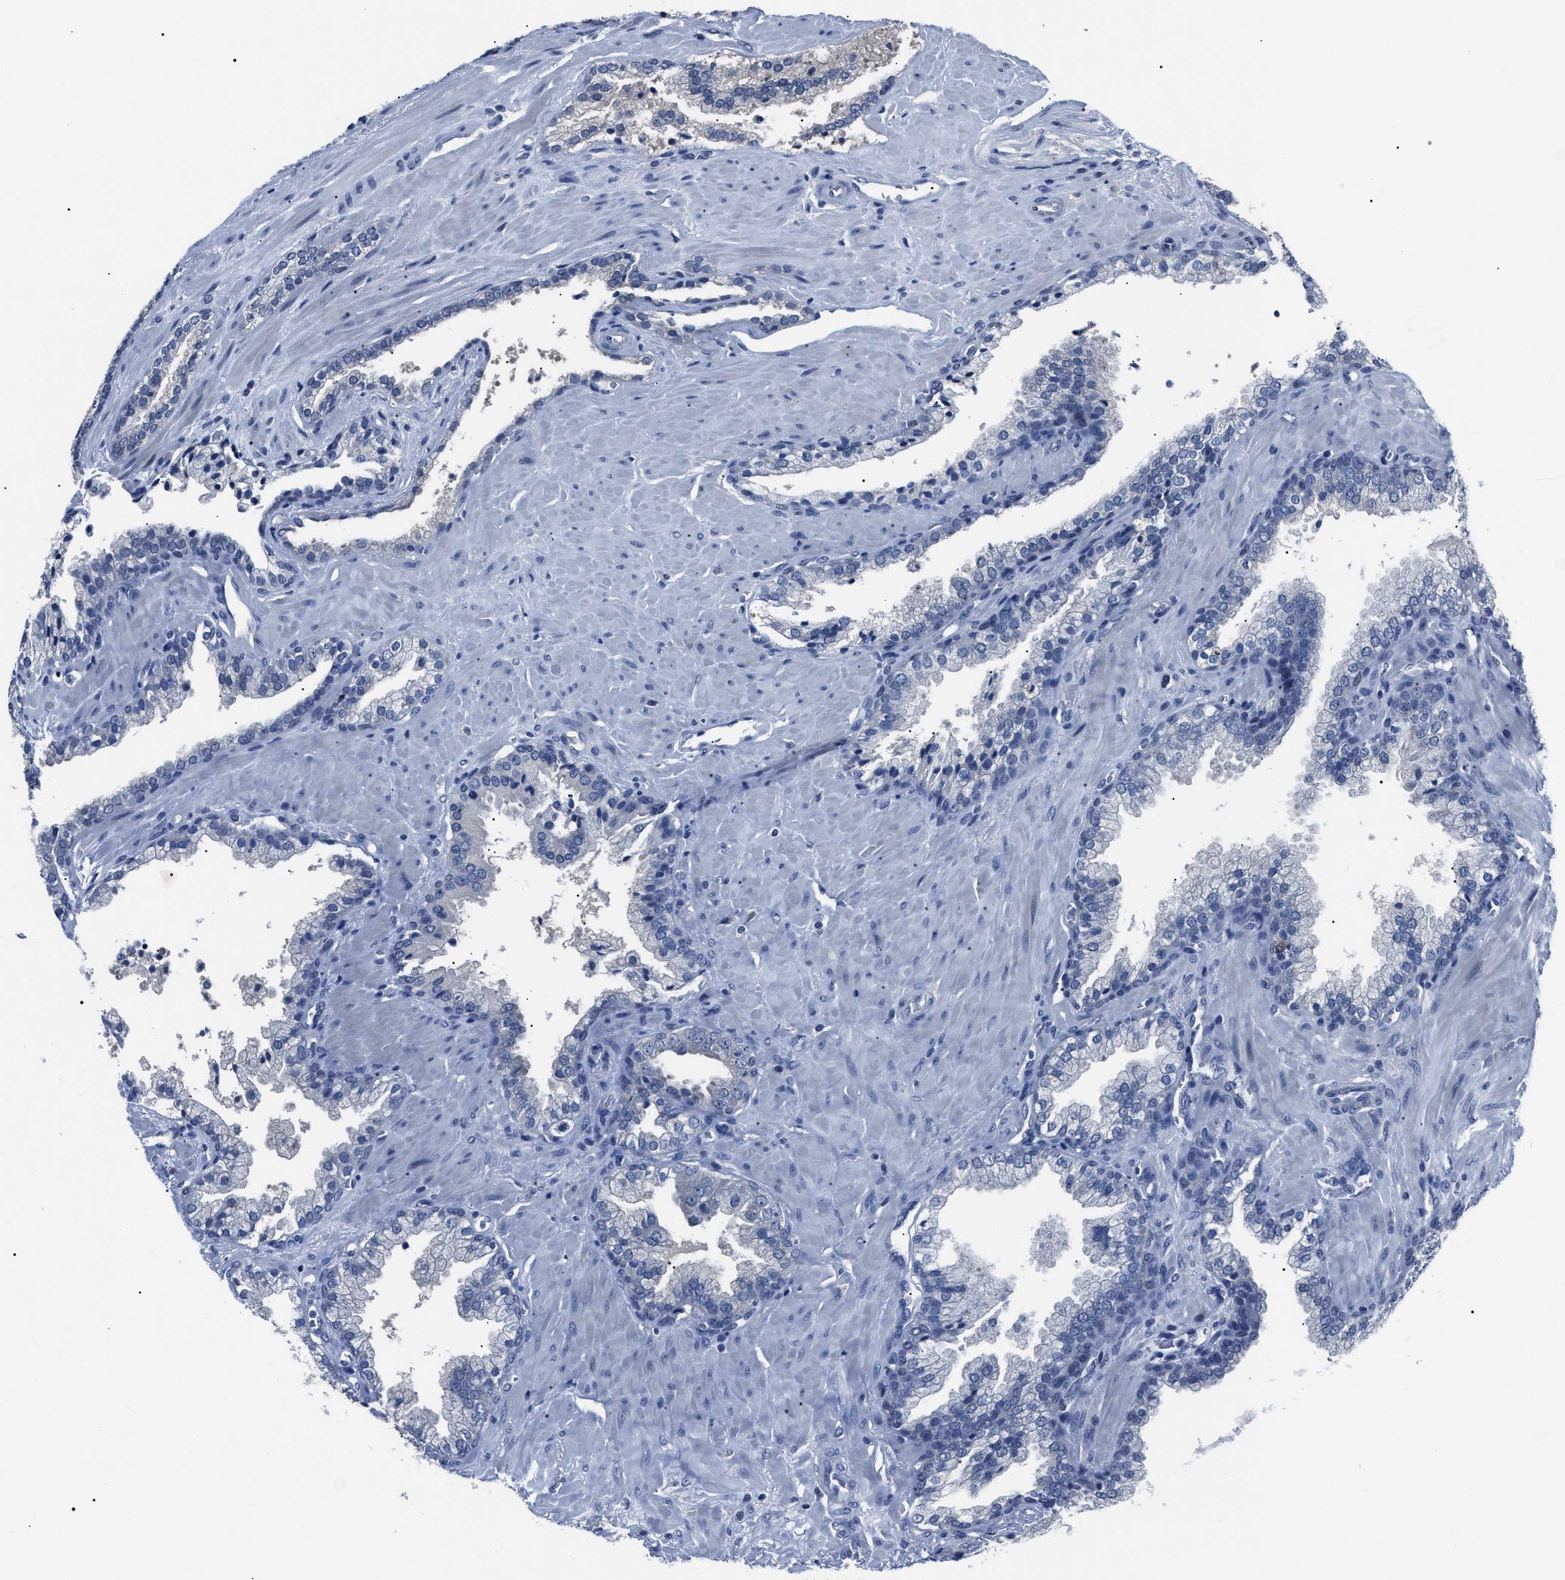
{"staining": {"intensity": "negative", "quantity": "none", "location": "none"}, "tissue": "prostate cancer", "cell_type": "Tumor cells", "image_type": "cancer", "snomed": [{"axis": "morphology", "description": "Adenocarcinoma, Low grade"}, {"axis": "topography", "description": "Prostate"}], "caption": "Immunohistochemistry of prostate cancer (adenocarcinoma (low-grade)) shows no expression in tumor cells. The staining is performed using DAB (3,3'-diaminobenzidine) brown chromogen with nuclei counter-stained in using hematoxylin.", "gene": "LRWD1", "patient": {"sex": "male", "age": 71}}